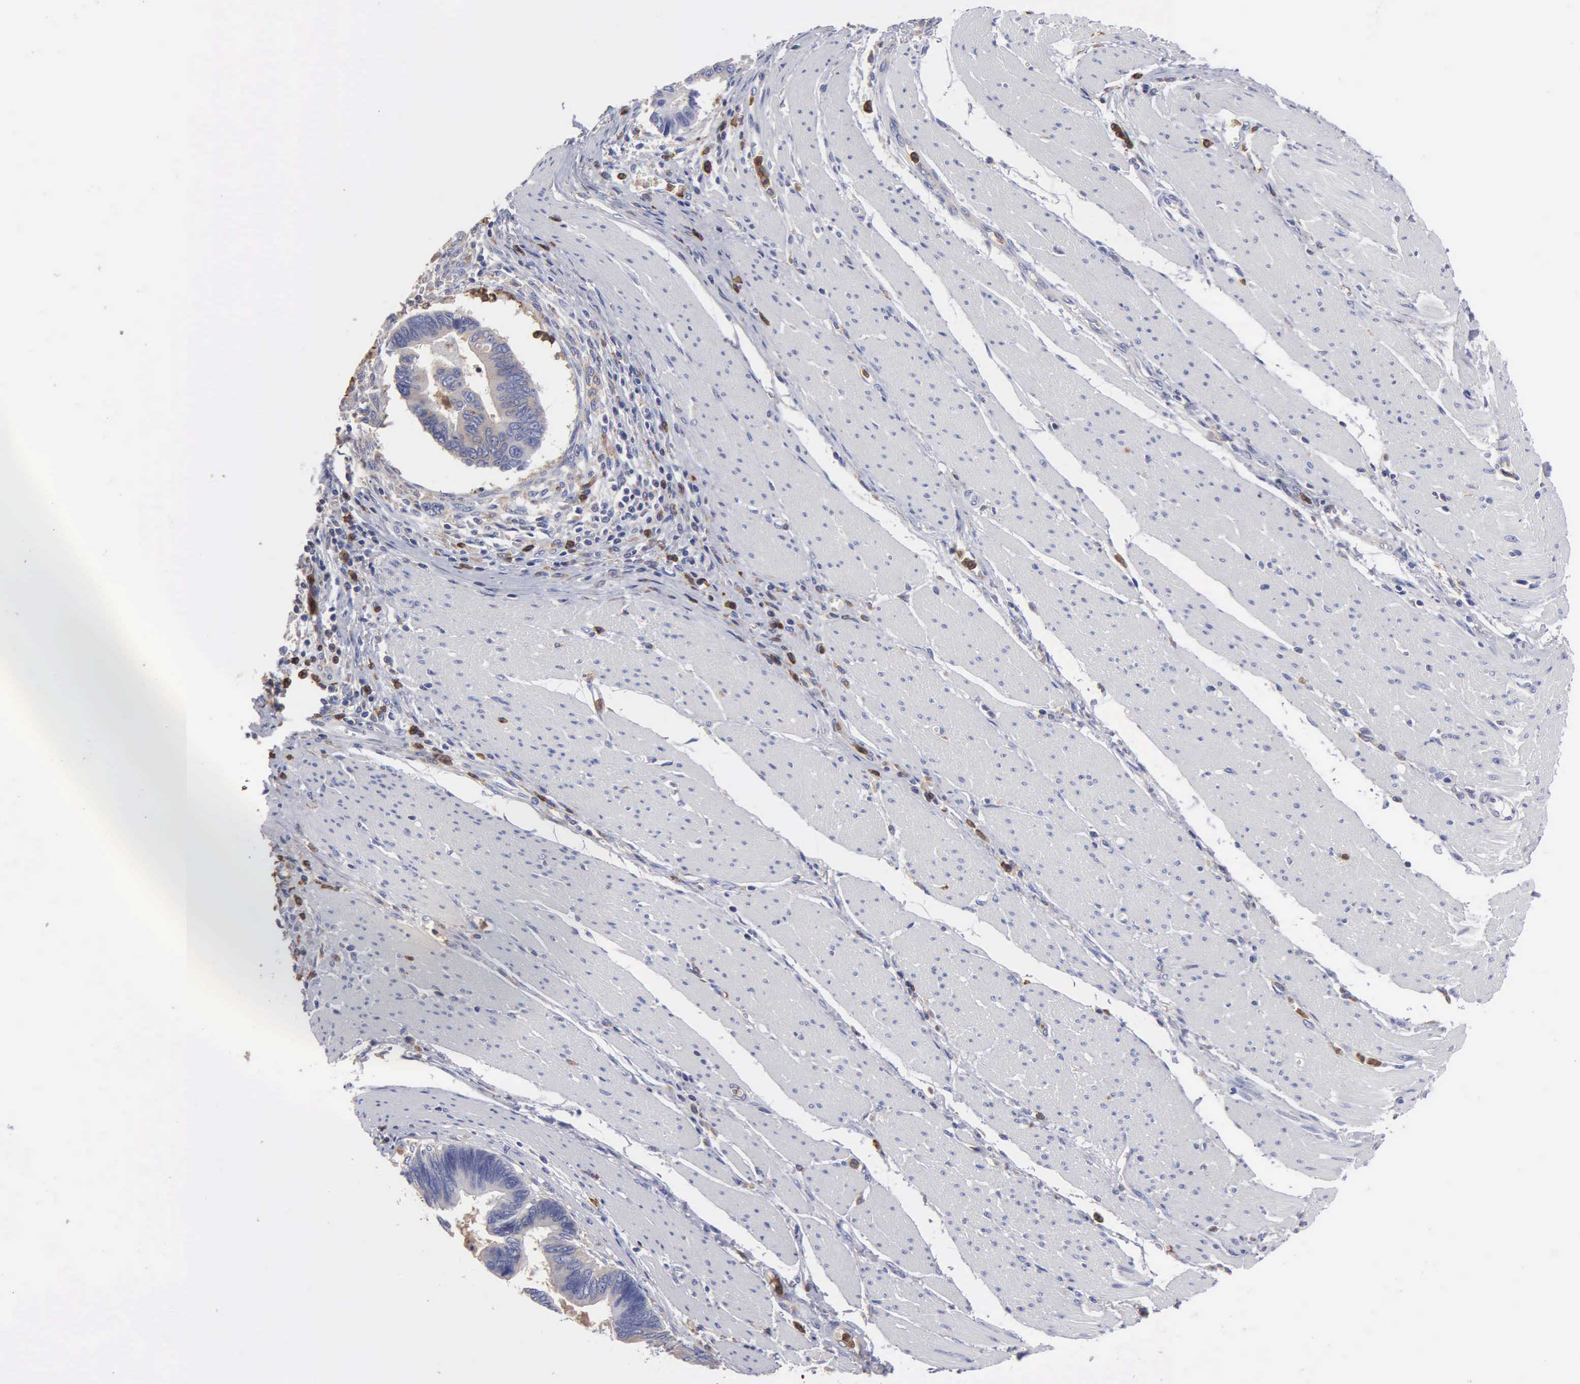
{"staining": {"intensity": "weak", "quantity": "<25%", "location": "cytoplasmic/membranous"}, "tissue": "pancreatic cancer", "cell_type": "Tumor cells", "image_type": "cancer", "snomed": [{"axis": "morphology", "description": "Adenocarcinoma, NOS"}, {"axis": "topography", "description": "Pancreas"}], "caption": "IHC photomicrograph of neoplastic tissue: human pancreatic cancer (adenocarcinoma) stained with DAB displays no significant protein expression in tumor cells.", "gene": "G6PD", "patient": {"sex": "female", "age": 70}}